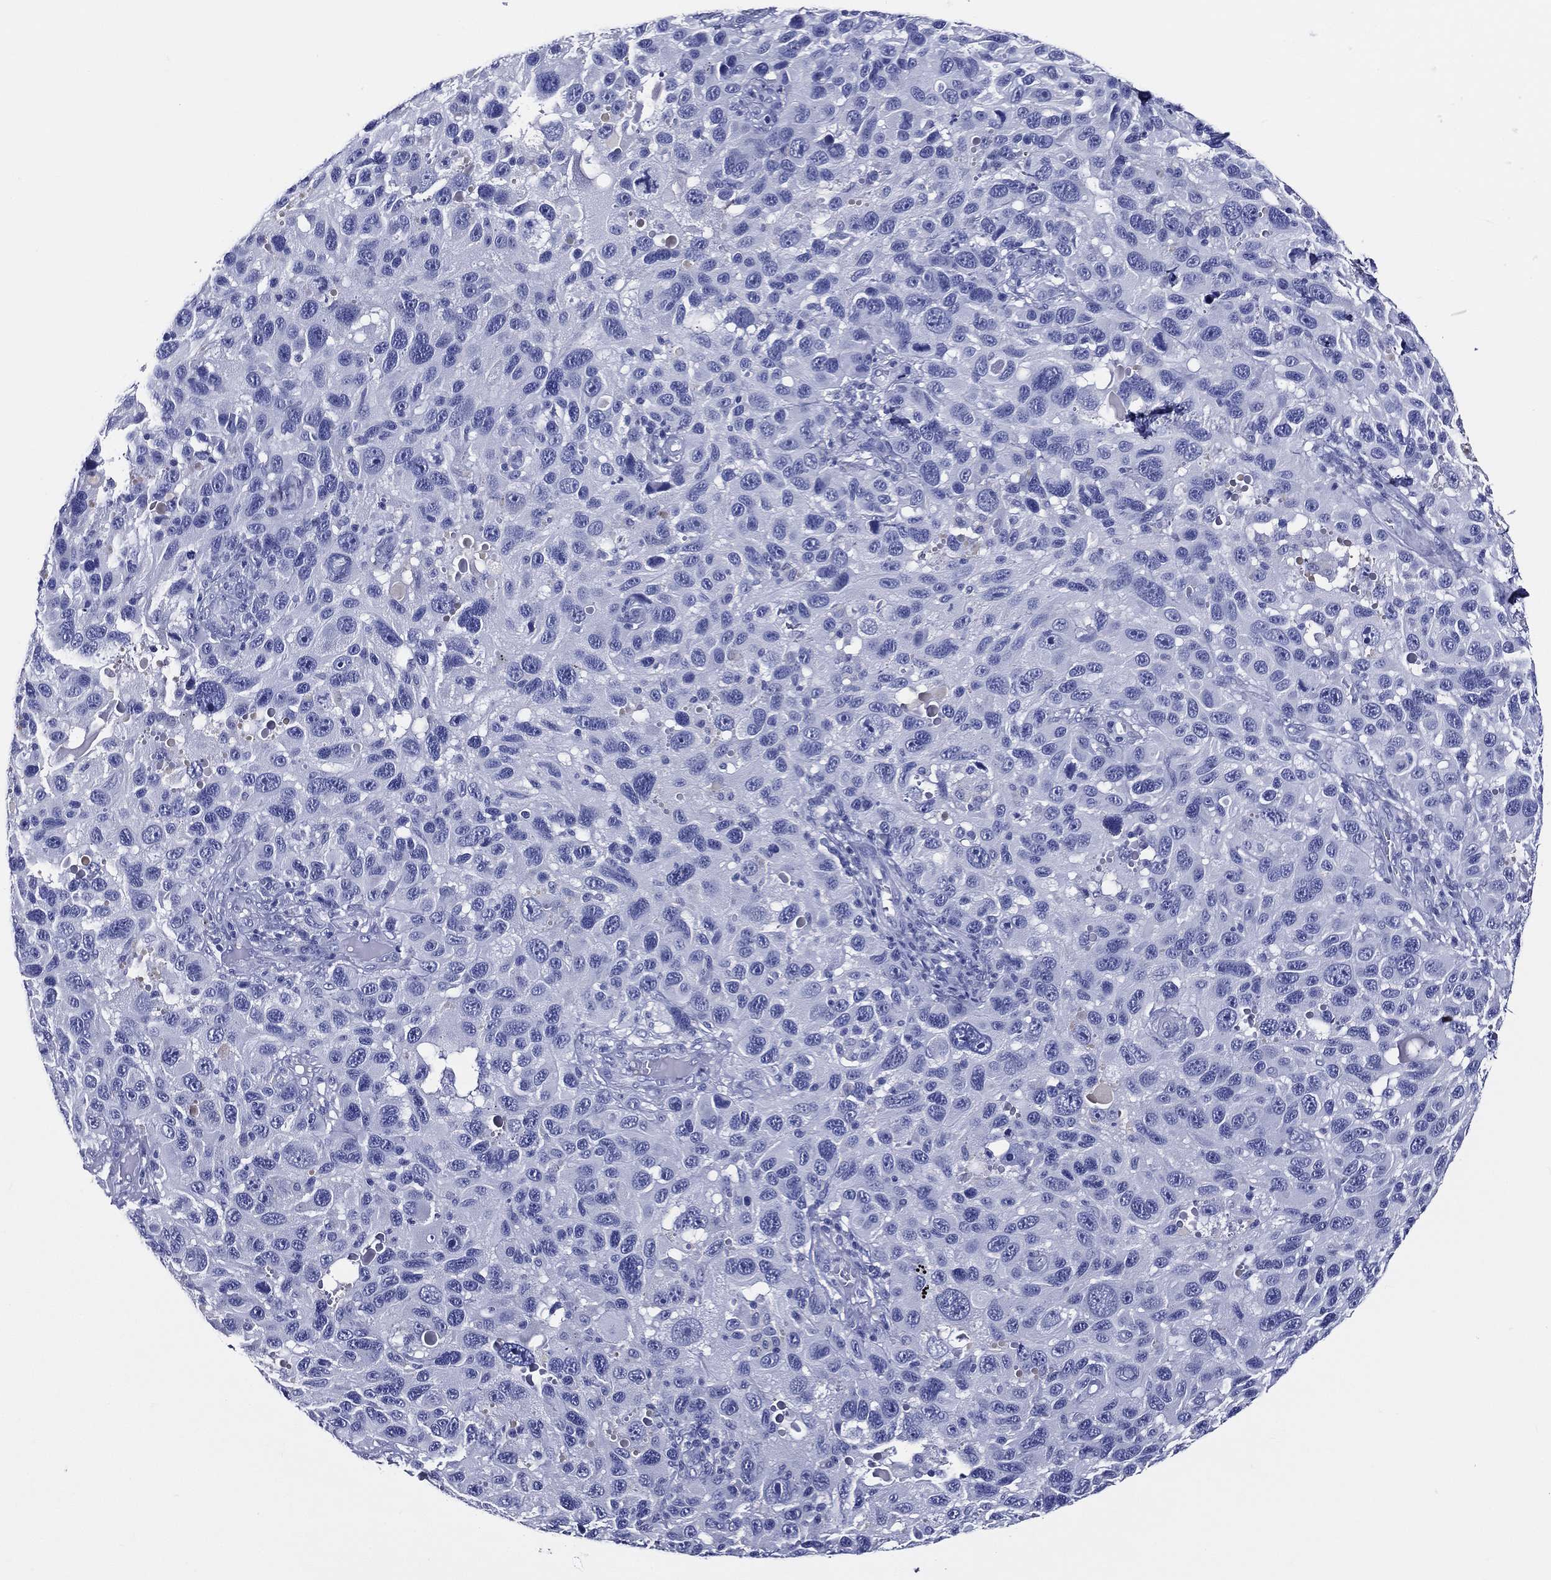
{"staining": {"intensity": "negative", "quantity": "none", "location": "none"}, "tissue": "melanoma", "cell_type": "Tumor cells", "image_type": "cancer", "snomed": [{"axis": "morphology", "description": "Malignant melanoma, NOS"}, {"axis": "topography", "description": "Skin"}], "caption": "Melanoma stained for a protein using immunohistochemistry (IHC) shows no positivity tumor cells.", "gene": "ACE2", "patient": {"sex": "male", "age": 53}}